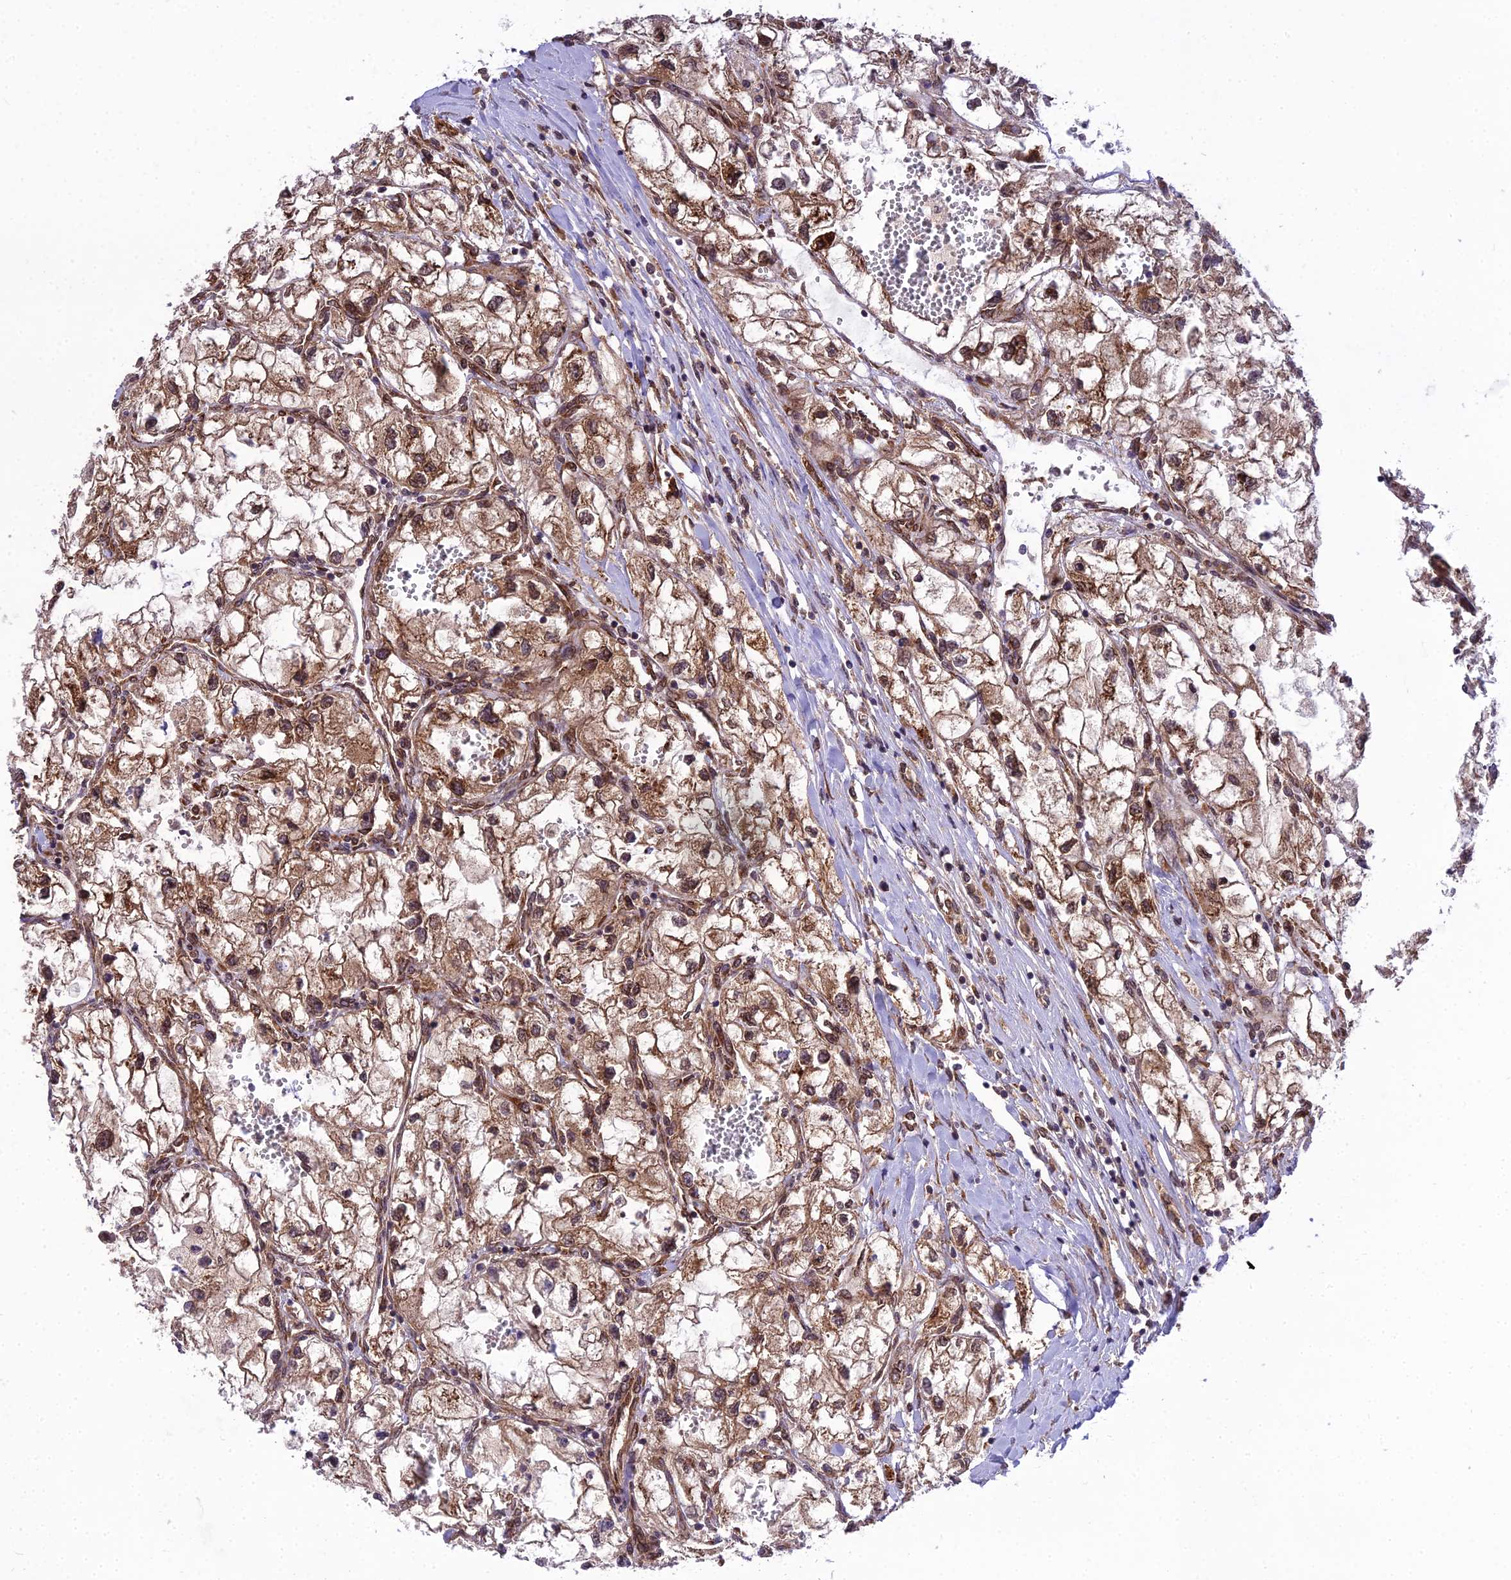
{"staining": {"intensity": "moderate", "quantity": ">75%", "location": "cytoplasmic/membranous"}, "tissue": "renal cancer", "cell_type": "Tumor cells", "image_type": "cancer", "snomed": [{"axis": "morphology", "description": "Adenocarcinoma, NOS"}, {"axis": "topography", "description": "Kidney"}], "caption": "This photomicrograph demonstrates IHC staining of renal cancer (adenocarcinoma), with medium moderate cytoplasmic/membranous expression in approximately >75% of tumor cells.", "gene": "DHCR7", "patient": {"sex": "female", "age": 70}}